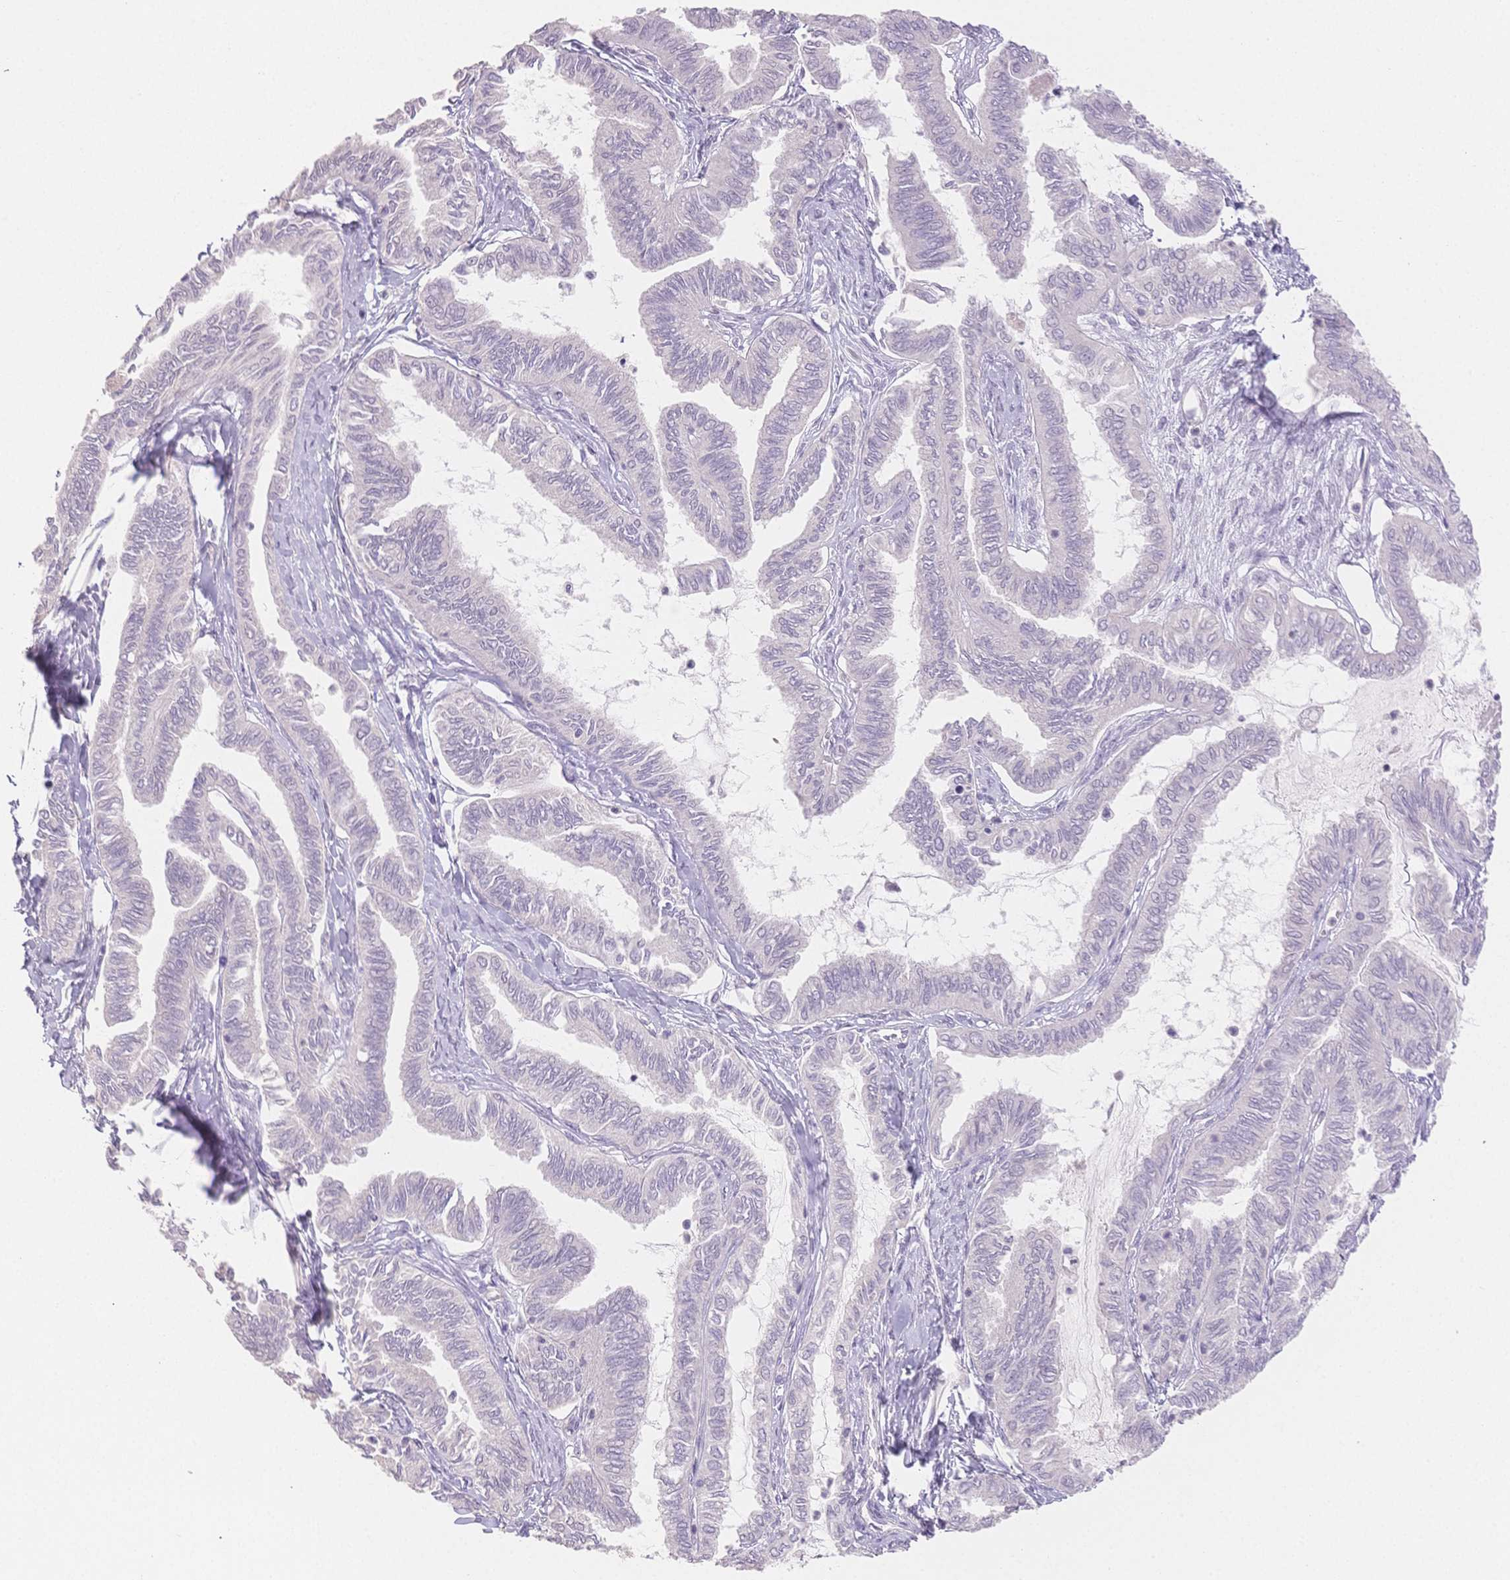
{"staining": {"intensity": "negative", "quantity": "none", "location": "none"}, "tissue": "ovarian cancer", "cell_type": "Tumor cells", "image_type": "cancer", "snomed": [{"axis": "morphology", "description": "Carcinoma, endometroid"}, {"axis": "topography", "description": "Ovary"}], "caption": "There is no significant staining in tumor cells of endometroid carcinoma (ovarian).", "gene": "SUV39H2", "patient": {"sex": "female", "age": 70}}